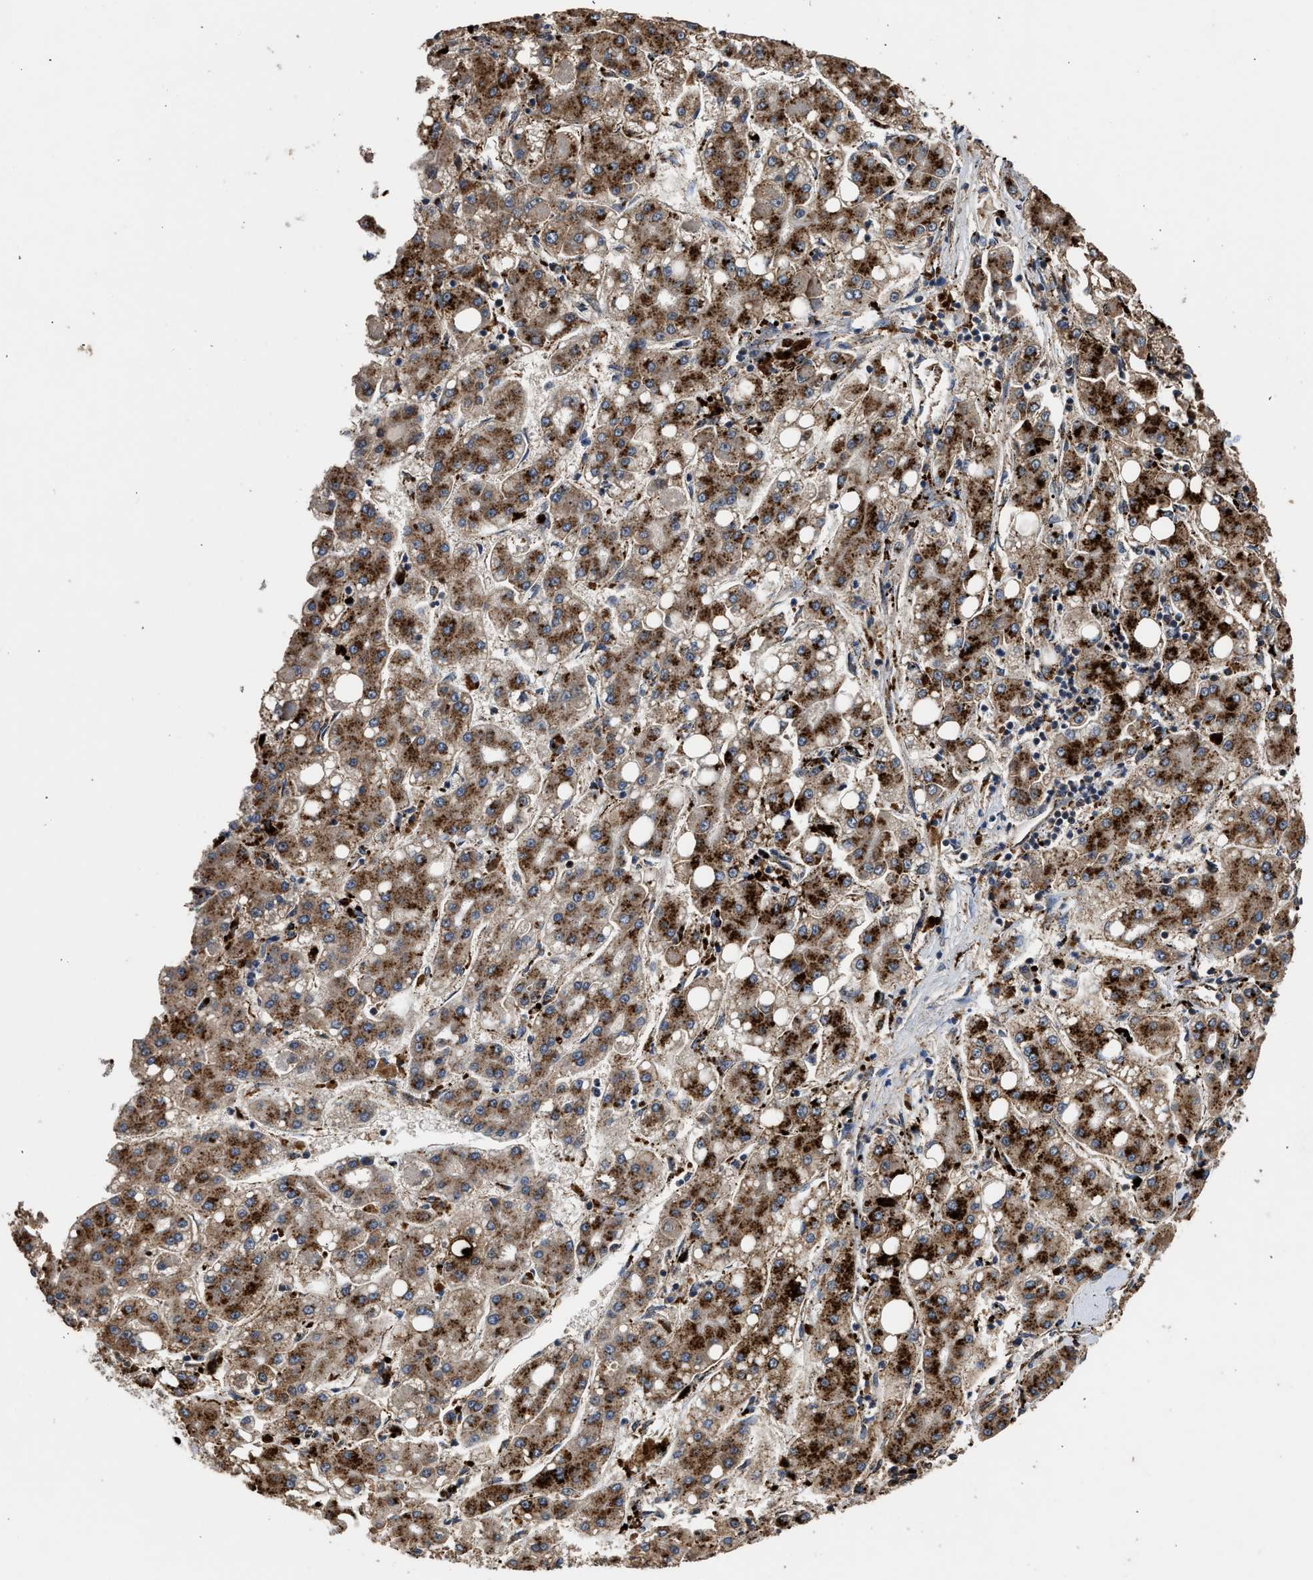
{"staining": {"intensity": "strong", "quantity": ">75%", "location": "cytoplasmic/membranous"}, "tissue": "liver cancer", "cell_type": "Tumor cells", "image_type": "cancer", "snomed": [{"axis": "morphology", "description": "Carcinoma, Hepatocellular, NOS"}, {"axis": "topography", "description": "Liver"}], "caption": "IHC of liver cancer displays high levels of strong cytoplasmic/membranous staining in approximately >75% of tumor cells.", "gene": "CTSV", "patient": {"sex": "male", "age": 65}}